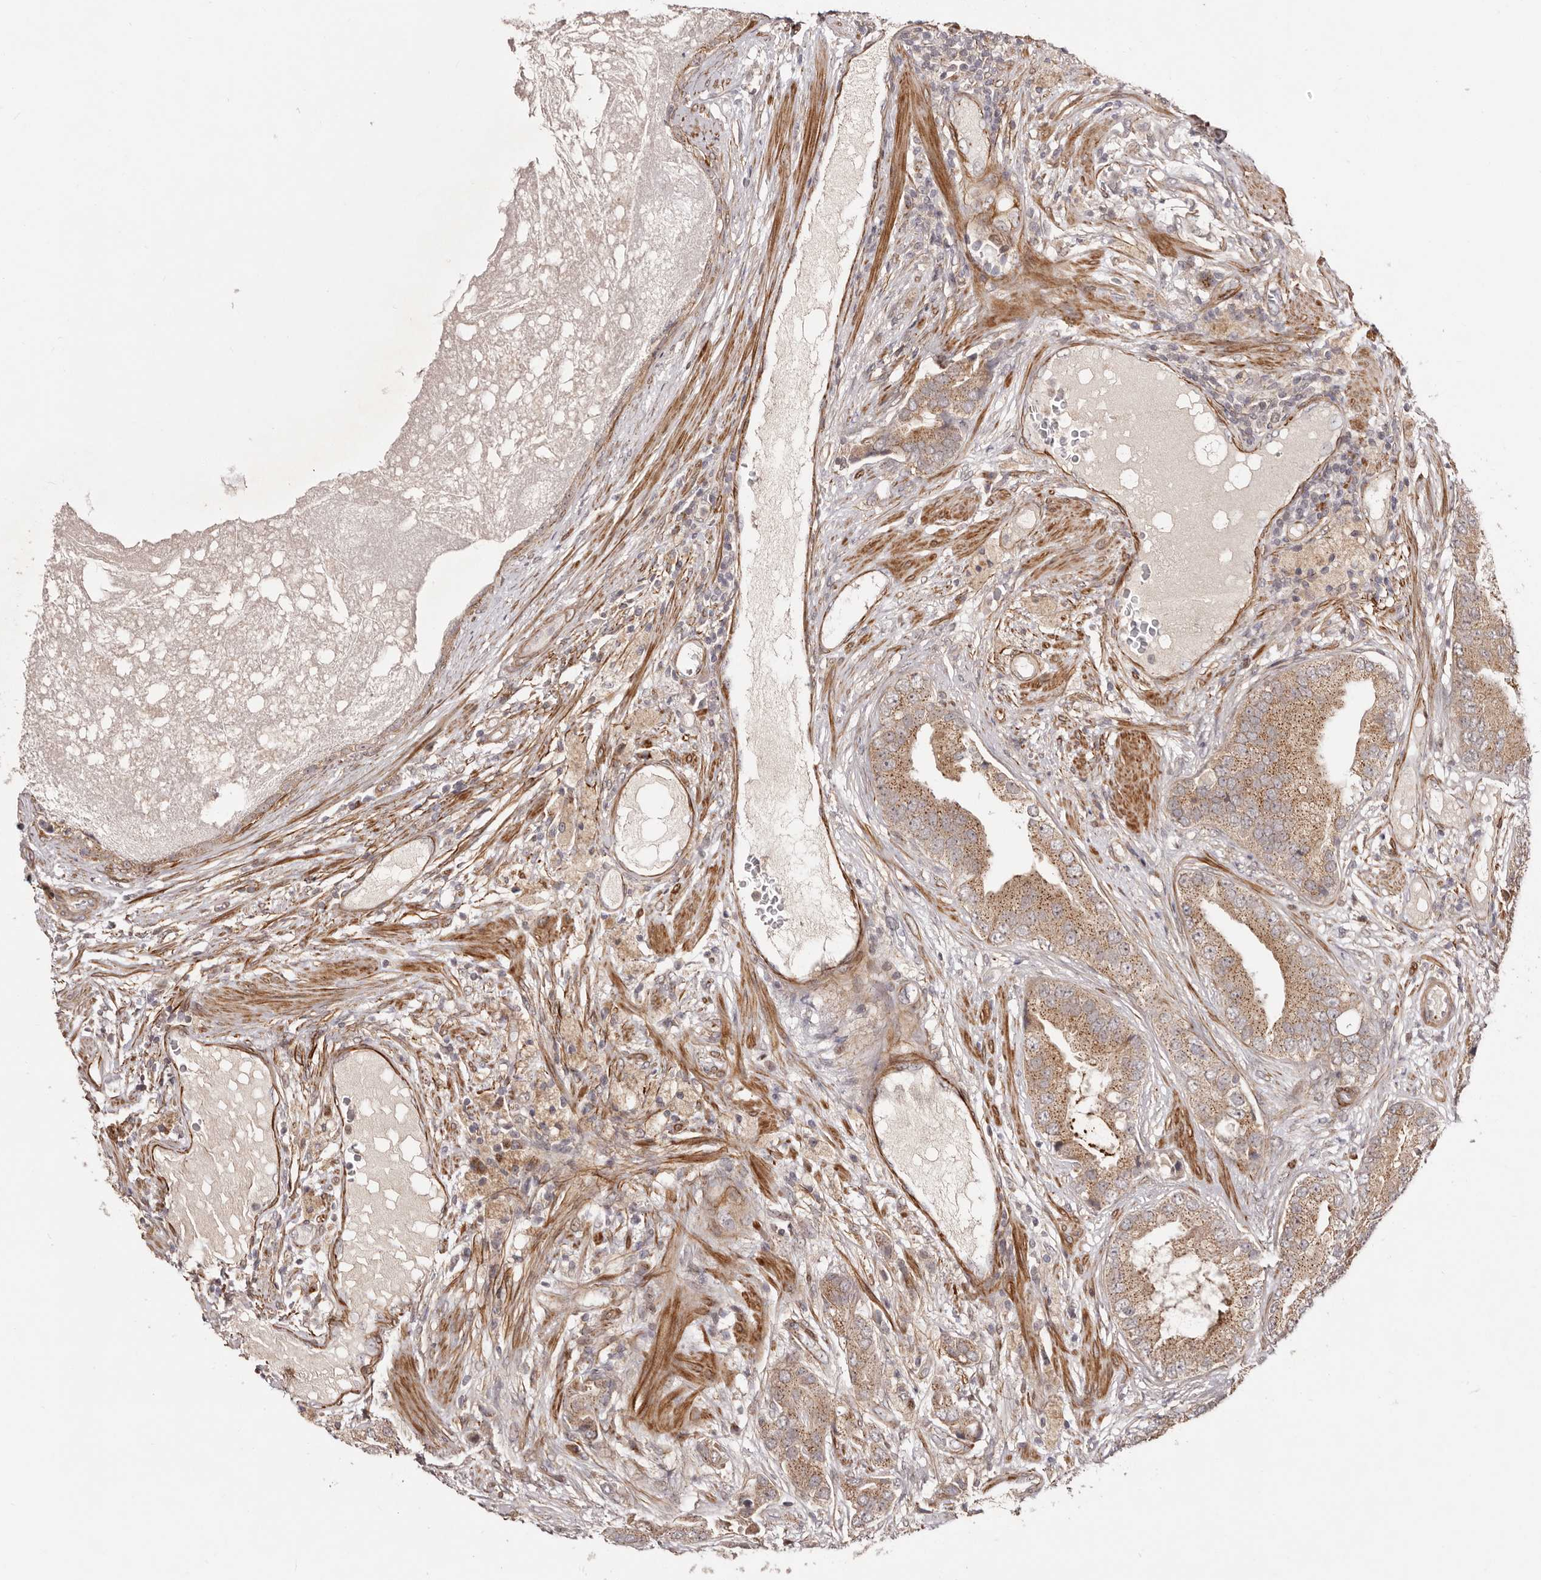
{"staining": {"intensity": "moderate", "quantity": ">75%", "location": "cytoplasmic/membranous"}, "tissue": "prostate cancer", "cell_type": "Tumor cells", "image_type": "cancer", "snomed": [{"axis": "morphology", "description": "Adenocarcinoma, High grade"}, {"axis": "topography", "description": "Prostate"}], "caption": "Prostate cancer (adenocarcinoma (high-grade)) was stained to show a protein in brown. There is medium levels of moderate cytoplasmic/membranous positivity in about >75% of tumor cells.", "gene": "MICAL2", "patient": {"sex": "male", "age": 70}}